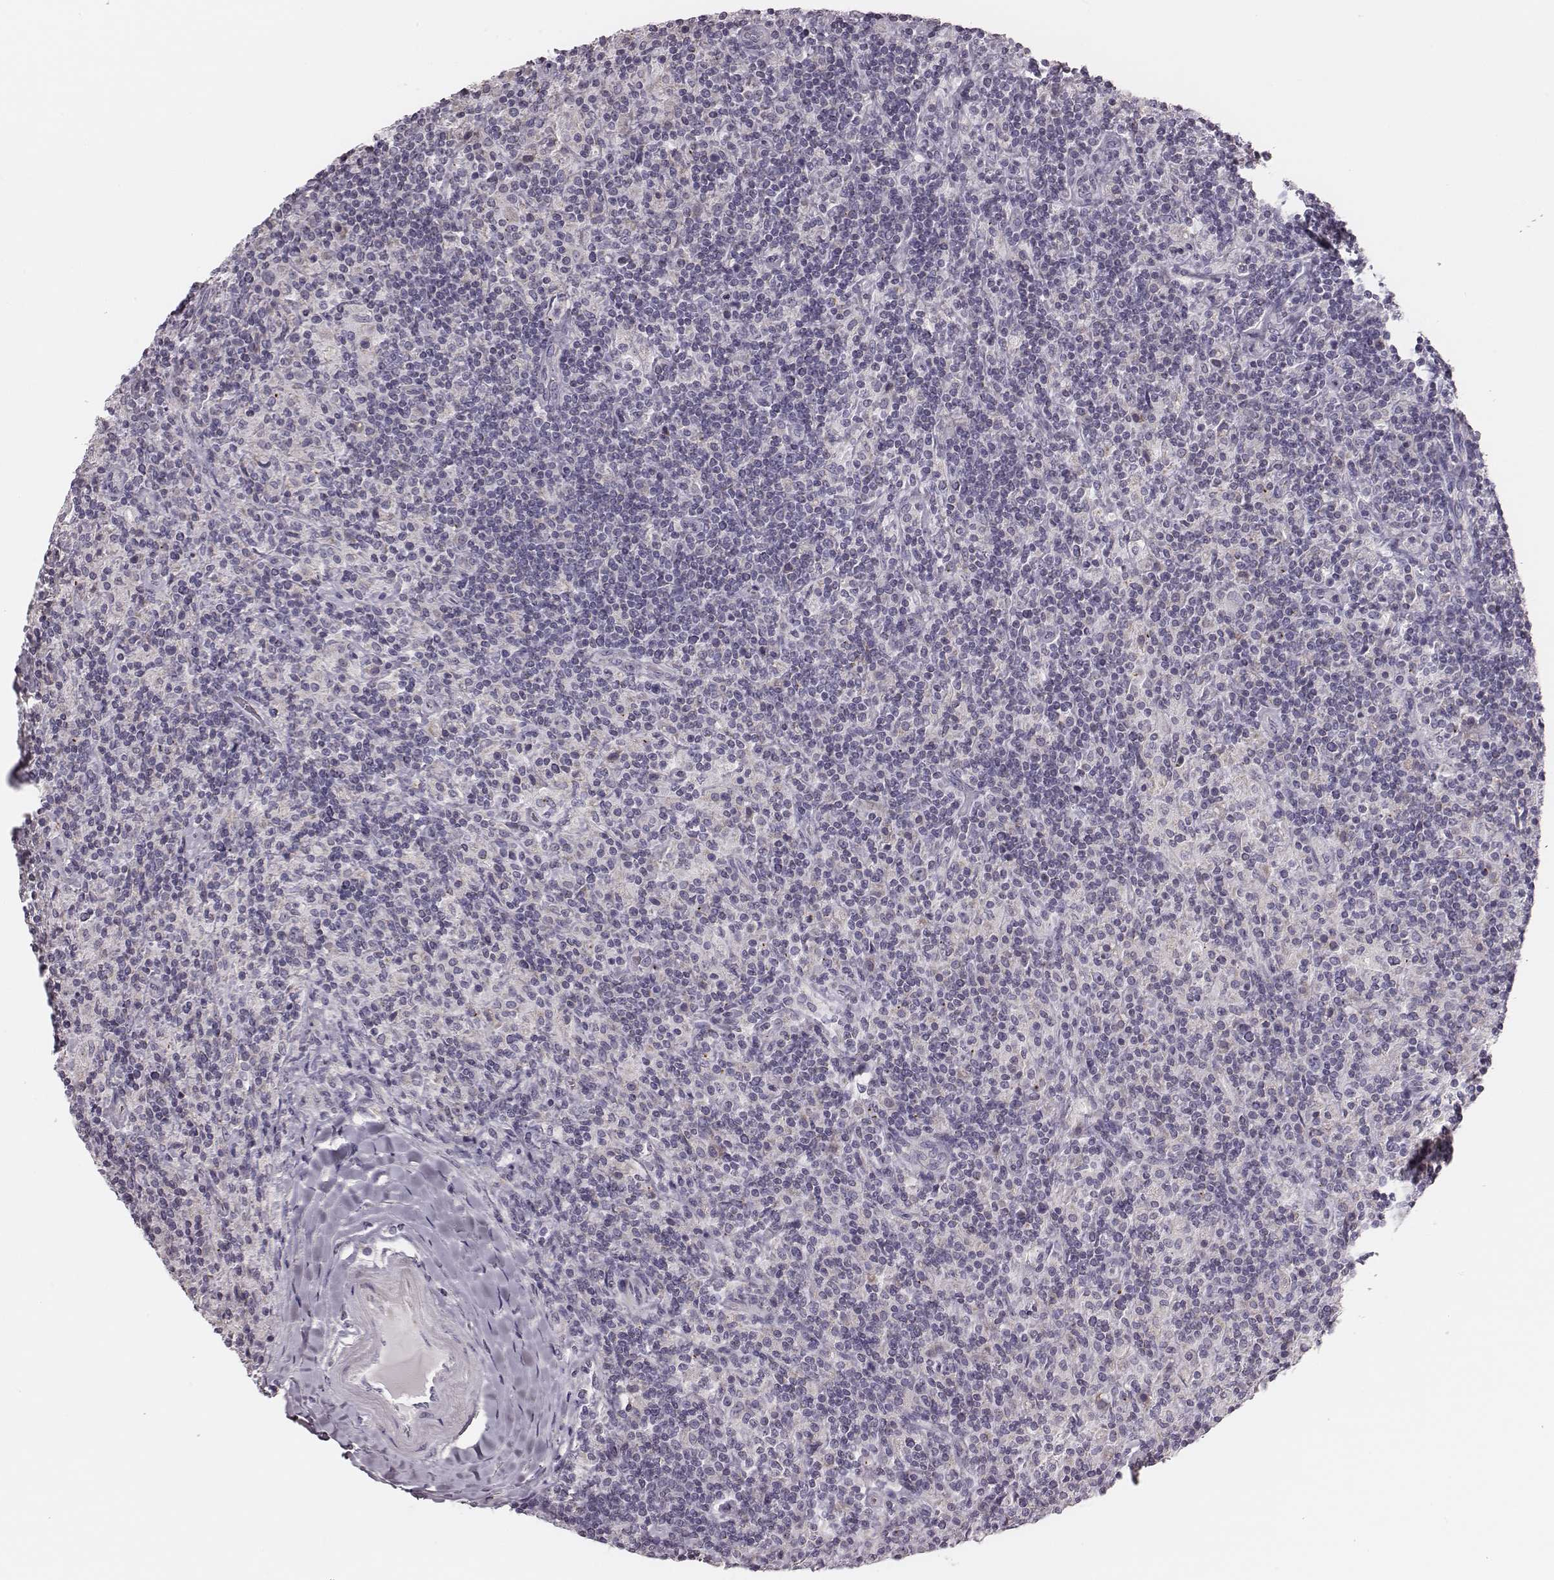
{"staining": {"intensity": "negative", "quantity": "none", "location": "none"}, "tissue": "lymphoma", "cell_type": "Tumor cells", "image_type": "cancer", "snomed": [{"axis": "morphology", "description": "Hodgkin's disease, NOS"}, {"axis": "topography", "description": "Lymph node"}], "caption": "Human Hodgkin's disease stained for a protein using immunohistochemistry (IHC) displays no positivity in tumor cells.", "gene": "UBL4B", "patient": {"sex": "male", "age": 70}}